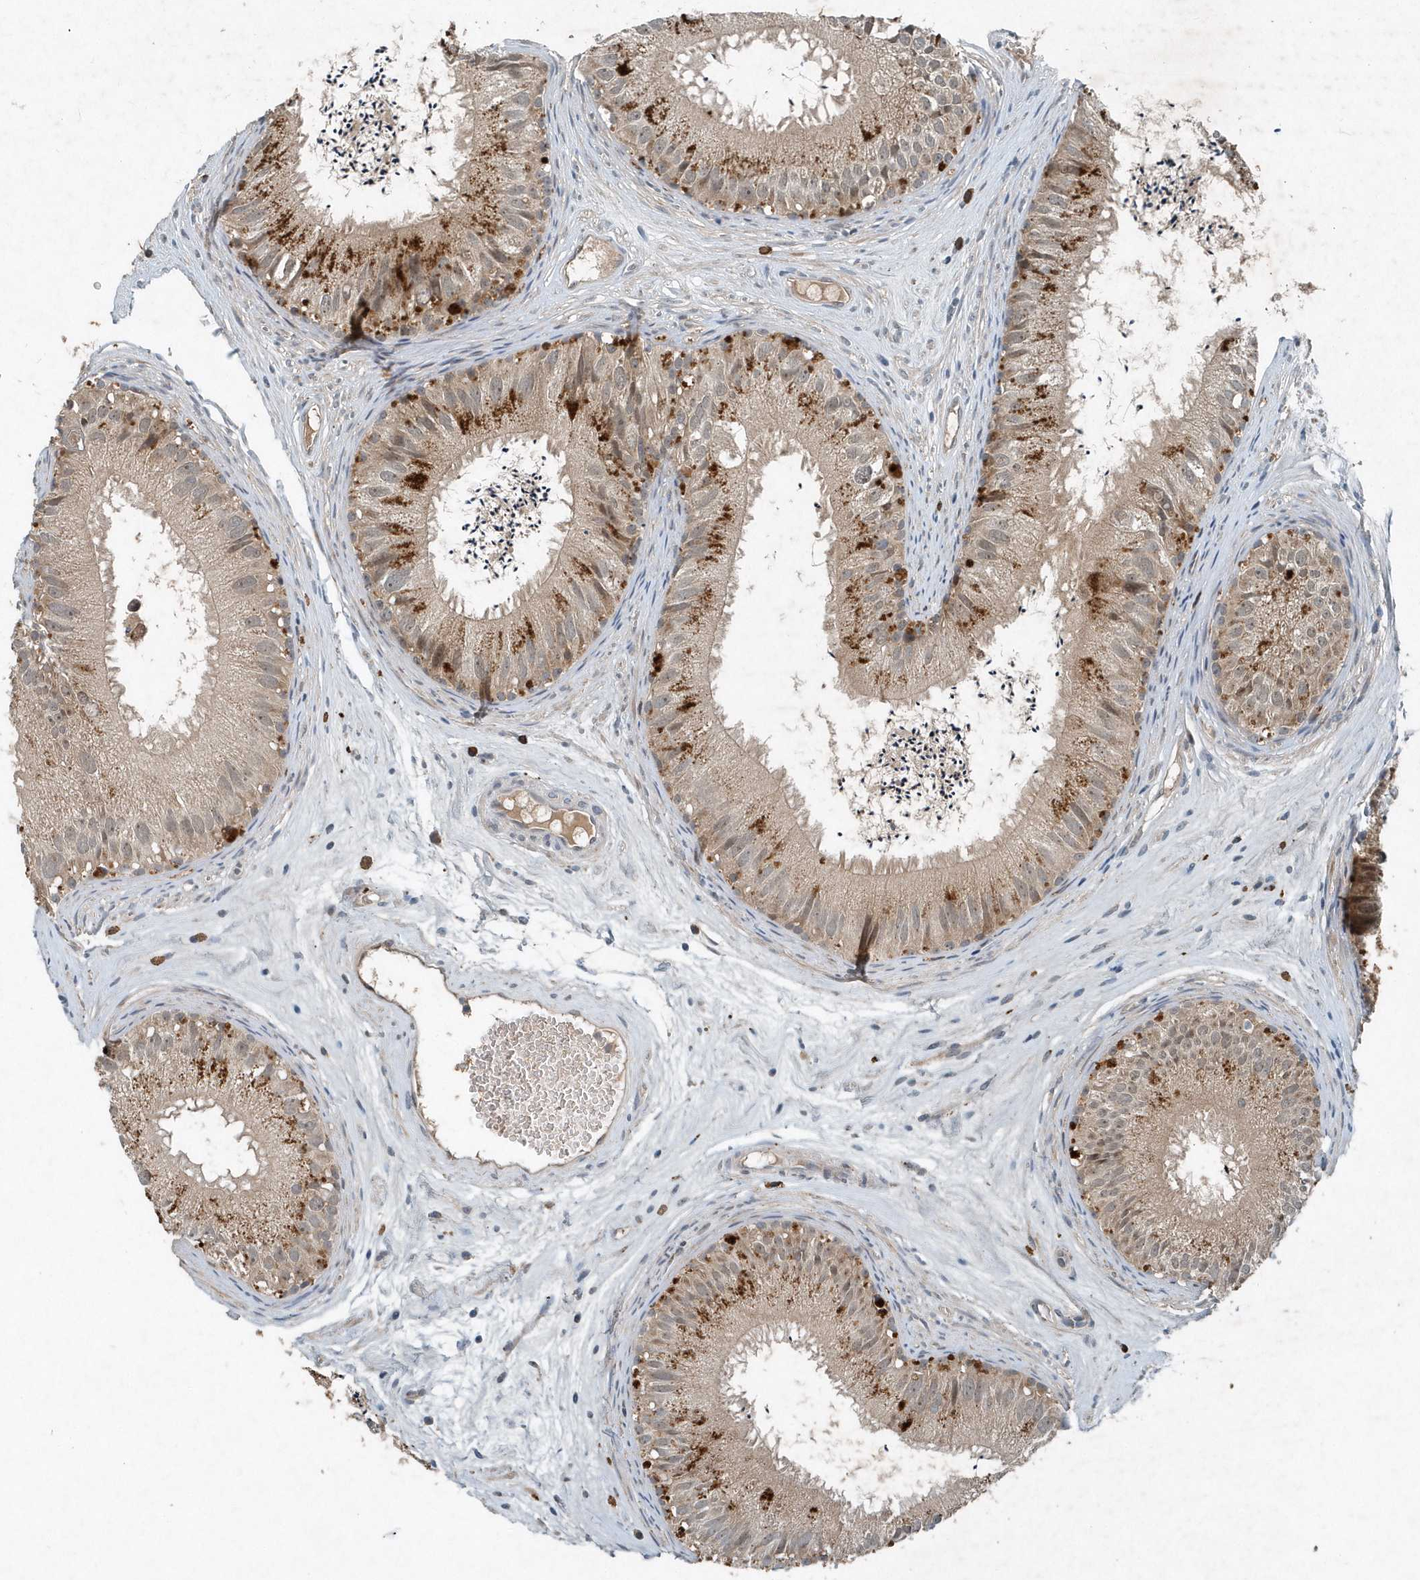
{"staining": {"intensity": "strong", "quantity": "<25%", "location": "cytoplasmic/membranous"}, "tissue": "epididymis", "cell_type": "Glandular cells", "image_type": "normal", "snomed": [{"axis": "morphology", "description": "Normal tissue, NOS"}, {"axis": "topography", "description": "Epididymis"}], "caption": "Protein staining exhibits strong cytoplasmic/membranous positivity in about <25% of glandular cells in benign epididymis.", "gene": "SCFD2", "patient": {"sex": "male", "age": 77}}